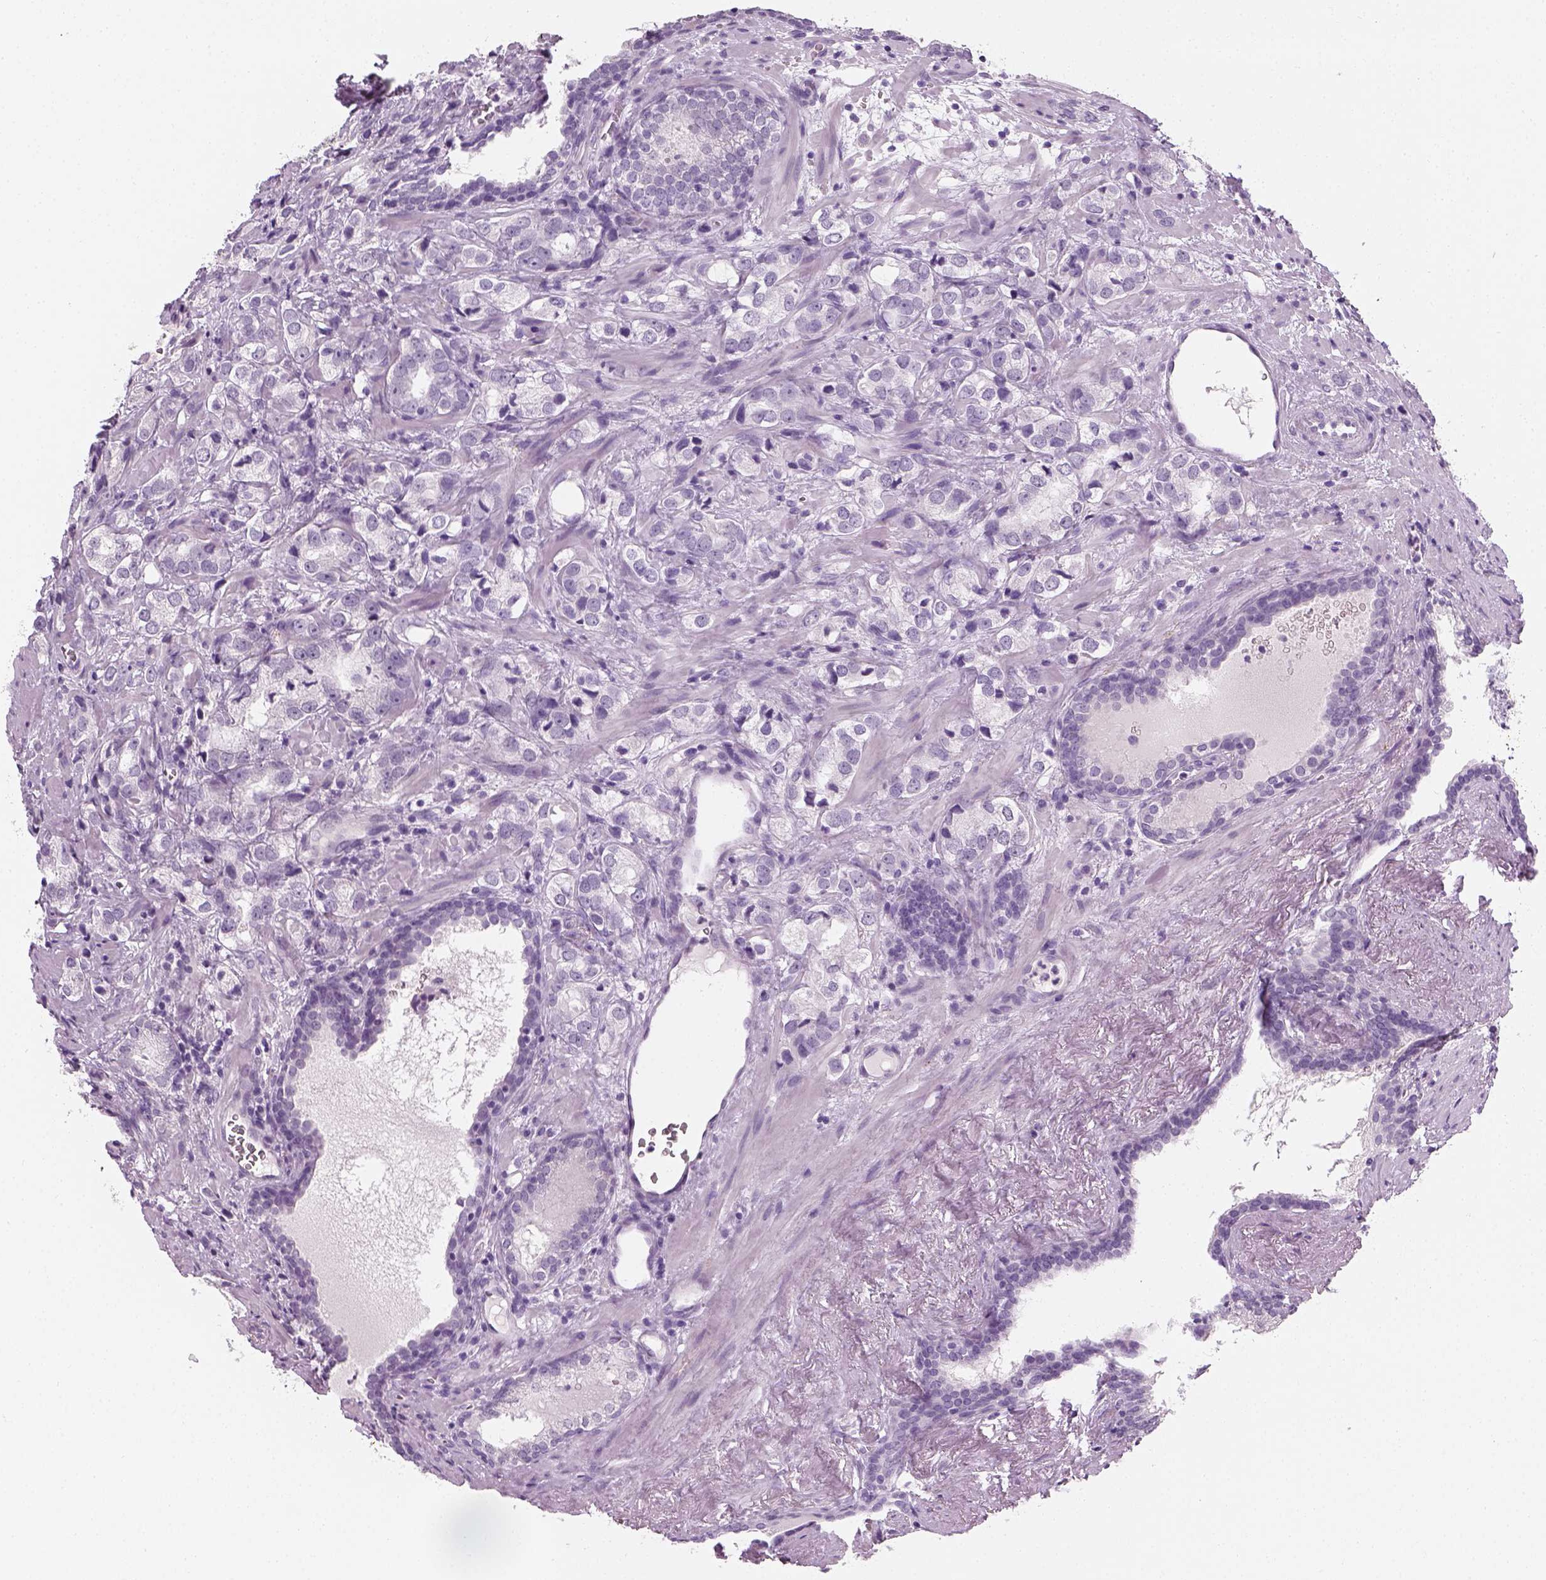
{"staining": {"intensity": "negative", "quantity": "none", "location": "none"}, "tissue": "prostate cancer", "cell_type": "Tumor cells", "image_type": "cancer", "snomed": [{"axis": "morphology", "description": "Adenocarcinoma, NOS"}, {"axis": "topography", "description": "Prostate and seminal vesicle, NOS"}], "caption": "High magnification brightfield microscopy of adenocarcinoma (prostate) stained with DAB (3,3'-diaminobenzidine) (brown) and counterstained with hematoxylin (blue): tumor cells show no significant expression.", "gene": "TH", "patient": {"sex": "male", "age": 63}}